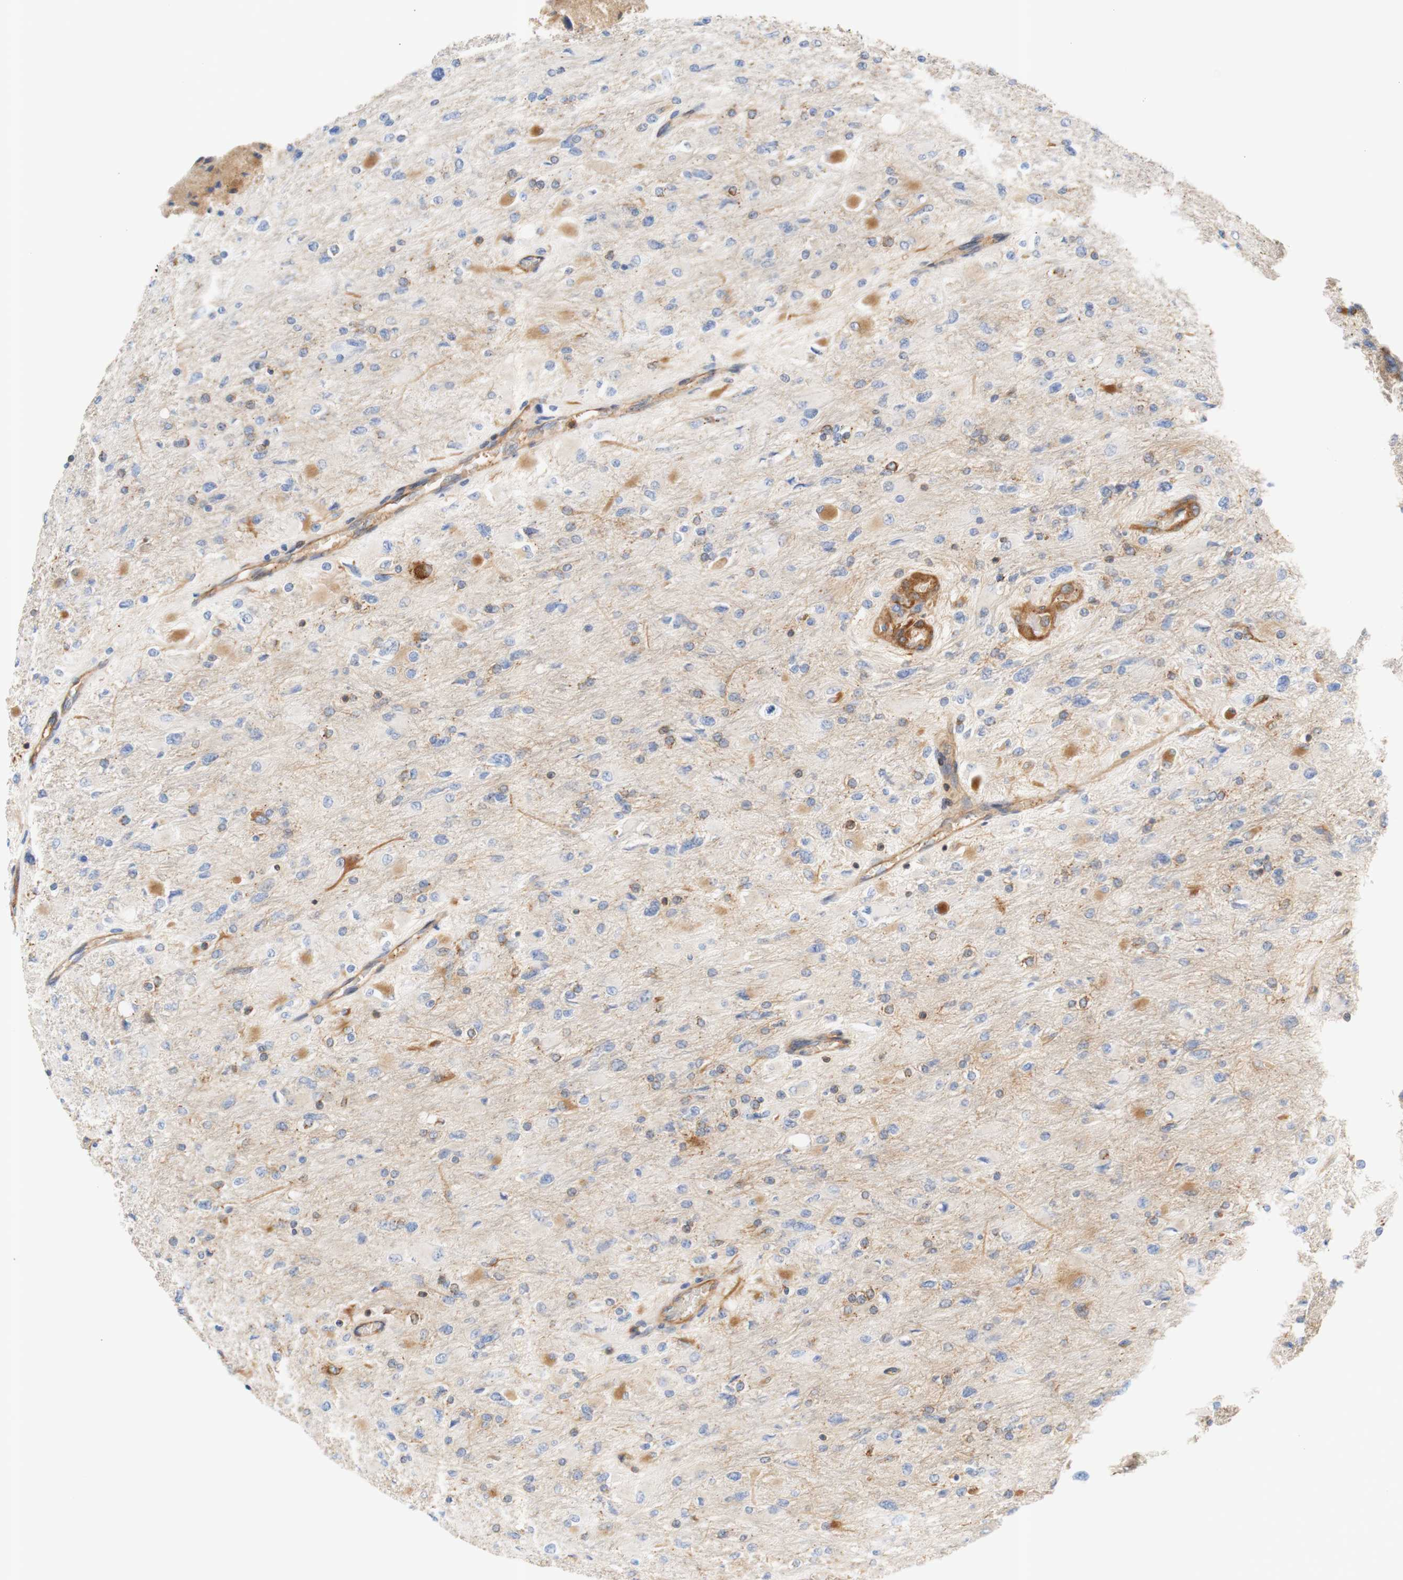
{"staining": {"intensity": "weak", "quantity": "<25%", "location": "cytoplasmic/membranous"}, "tissue": "glioma", "cell_type": "Tumor cells", "image_type": "cancer", "snomed": [{"axis": "morphology", "description": "Glioma, malignant, High grade"}, {"axis": "topography", "description": "Cerebral cortex"}], "caption": "Immunohistochemical staining of malignant glioma (high-grade) displays no significant positivity in tumor cells. The staining was performed using DAB (3,3'-diaminobenzidine) to visualize the protein expression in brown, while the nuclei were stained in blue with hematoxylin (Magnification: 20x).", "gene": "STOM", "patient": {"sex": "female", "age": 36}}